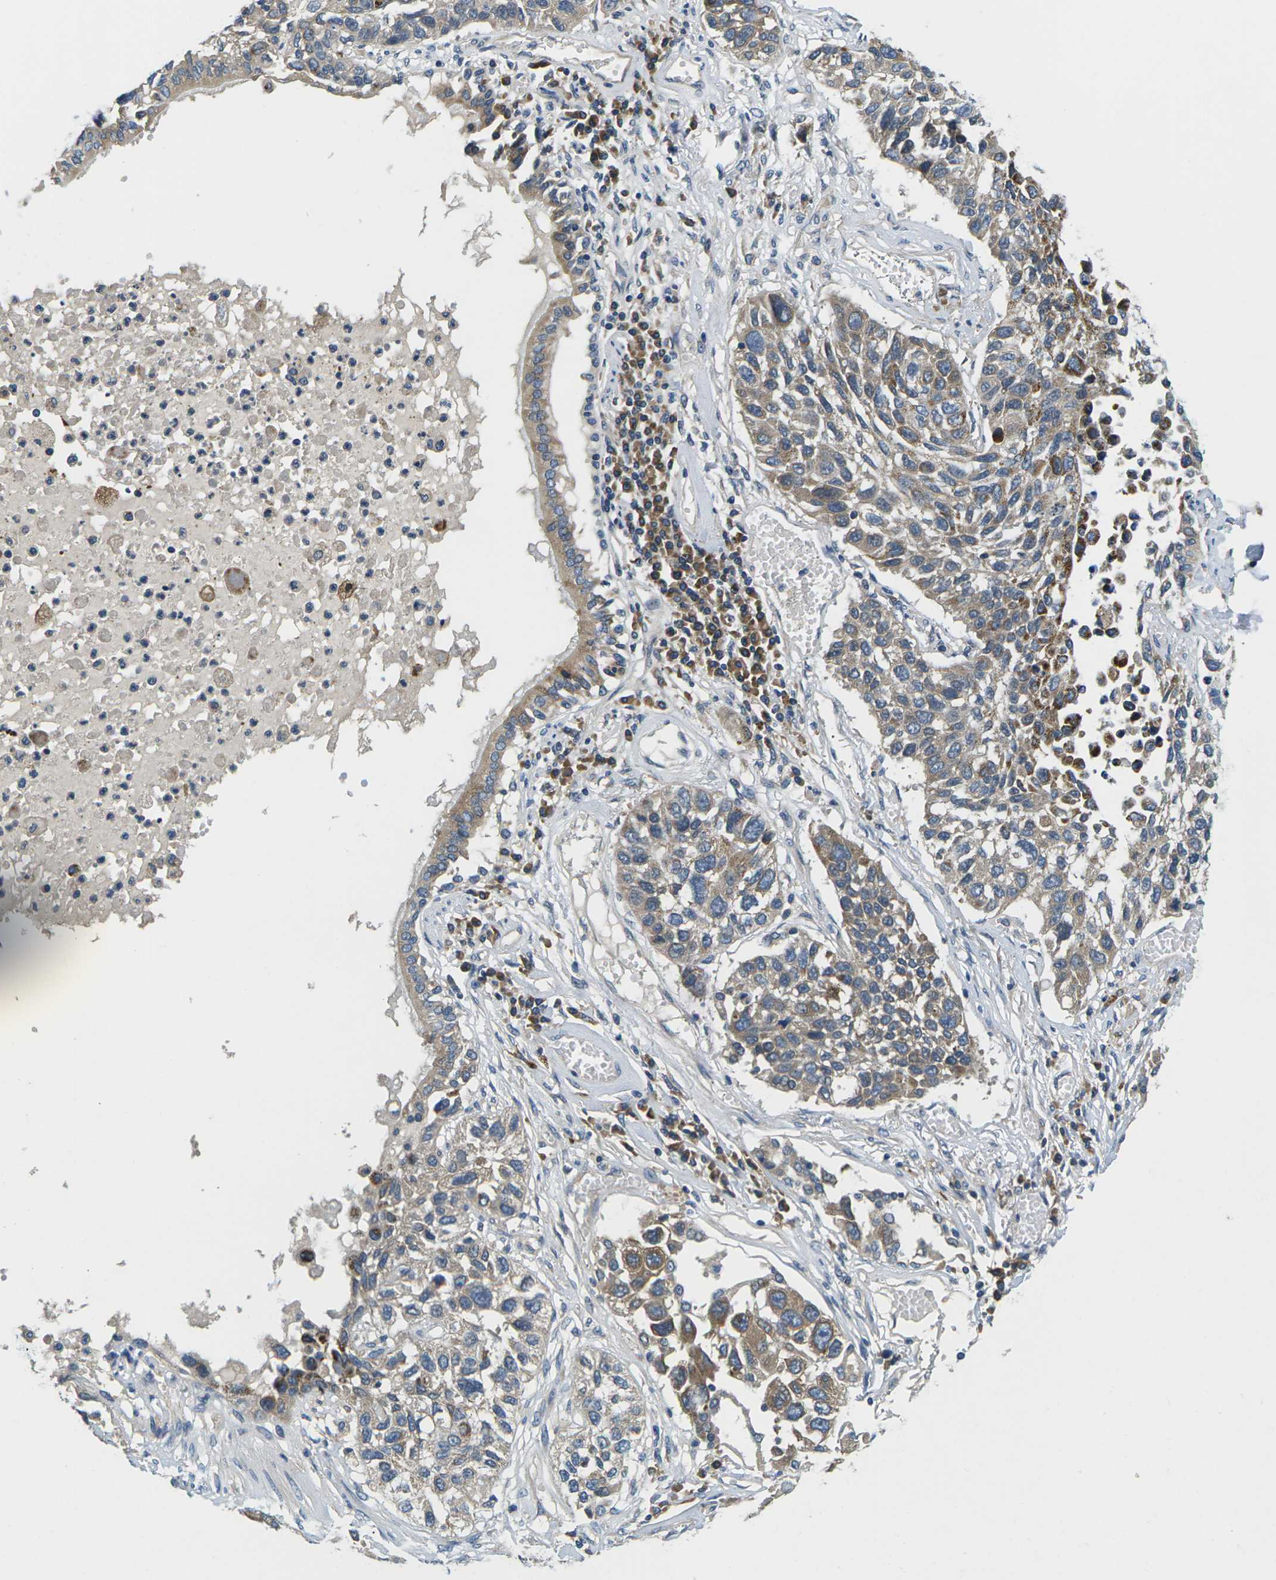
{"staining": {"intensity": "moderate", "quantity": ">75%", "location": "cytoplasmic/membranous"}, "tissue": "lung cancer", "cell_type": "Tumor cells", "image_type": "cancer", "snomed": [{"axis": "morphology", "description": "Squamous cell carcinoma, NOS"}, {"axis": "topography", "description": "Lung"}], "caption": "Human lung cancer (squamous cell carcinoma) stained with a brown dye shows moderate cytoplasmic/membranous positive expression in approximately >75% of tumor cells.", "gene": "ERGIC3", "patient": {"sex": "male", "age": 71}}